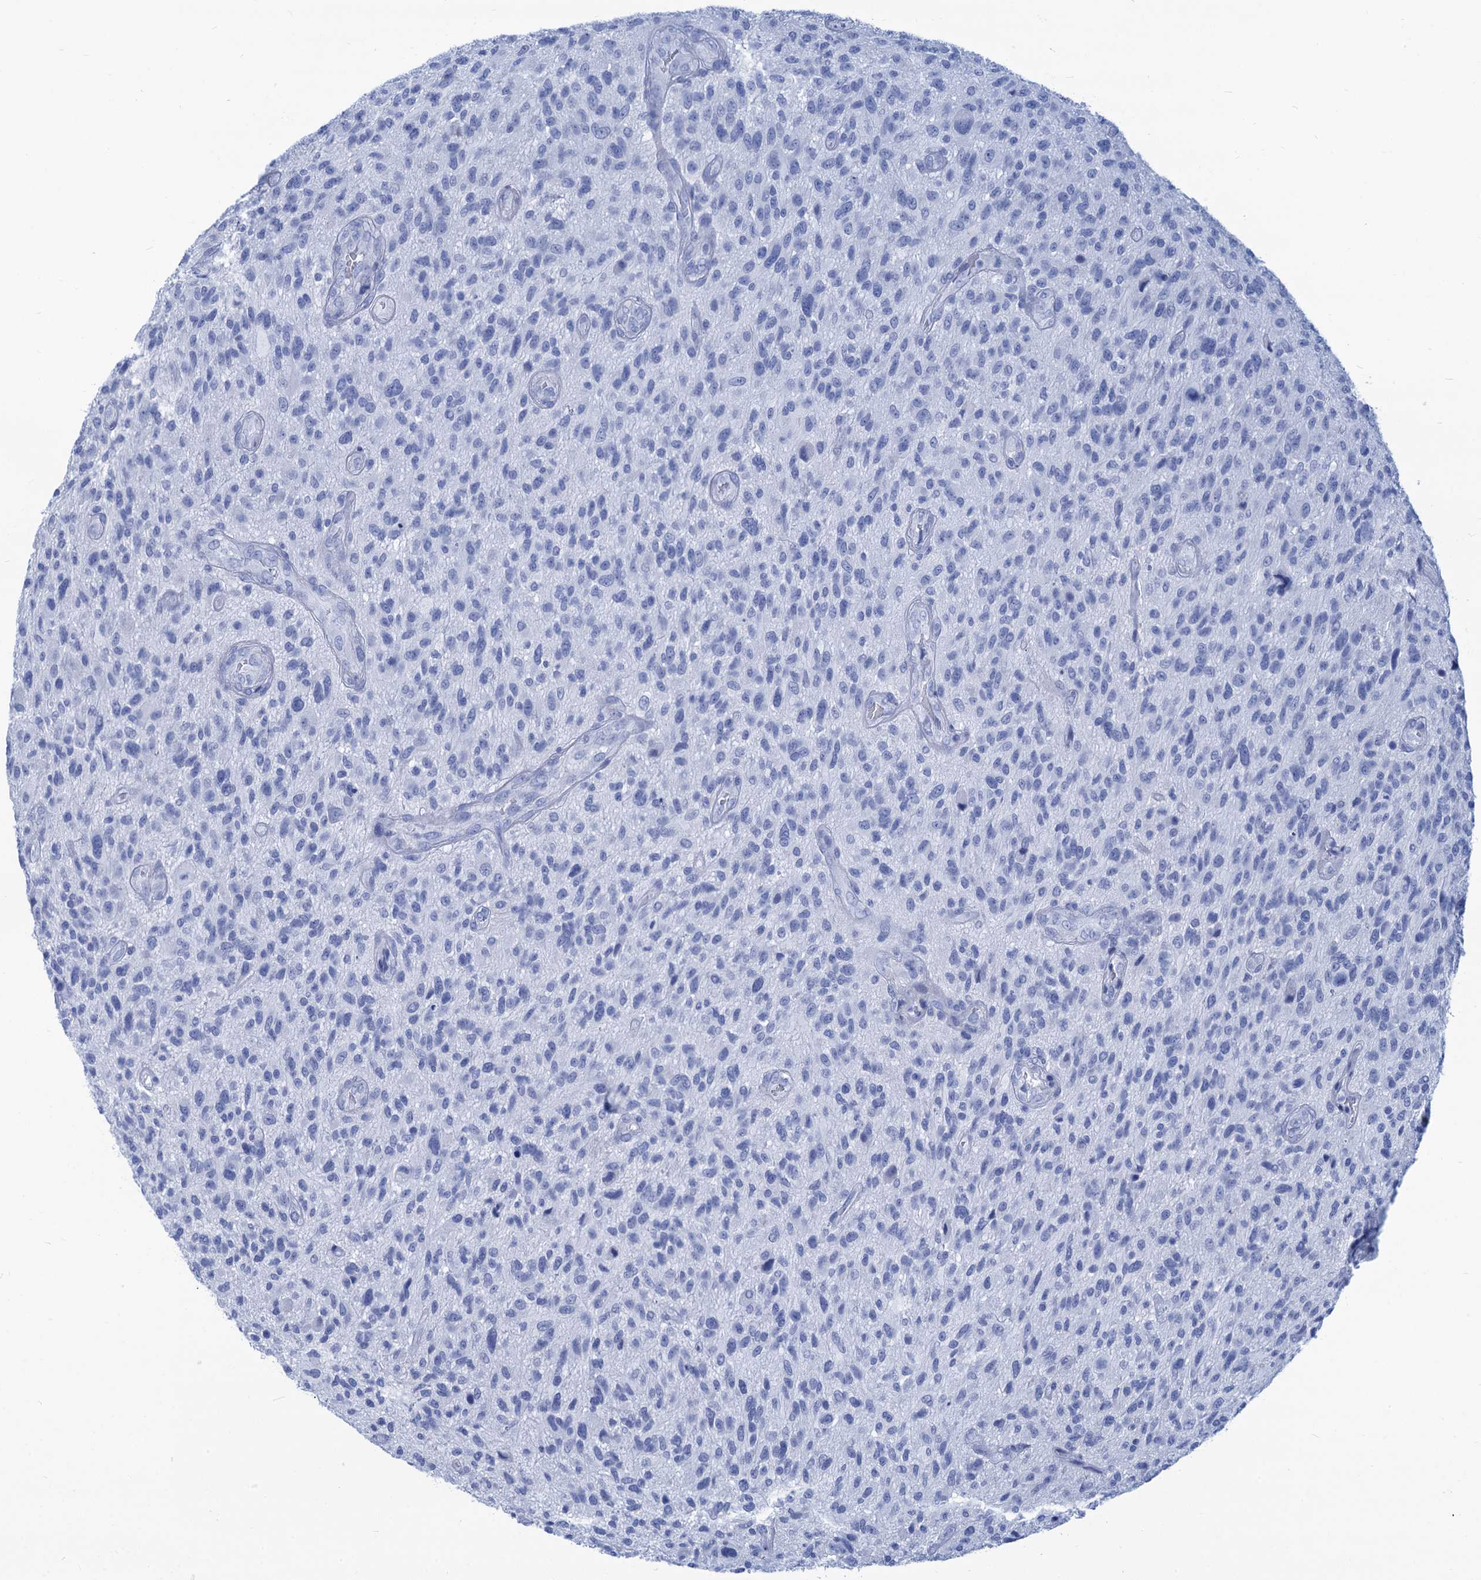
{"staining": {"intensity": "negative", "quantity": "none", "location": "none"}, "tissue": "glioma", "cell_type": "Tumor cells", "image_type": "cancer", "snomed": [{"axis": "morphology", "description": "Glioma, malignant, High grade"}, {"axis": "topography", "description": "Brain"}], "caption": "The photomicrograph displays no staining of tumor cells in high-grade glioma (malignant). (Brightfield microscopy of DAB immunohistochemistry (IHC) at high magnification).", "gene": "CABYR", "patient": {"sex": "male", "age": 47}}